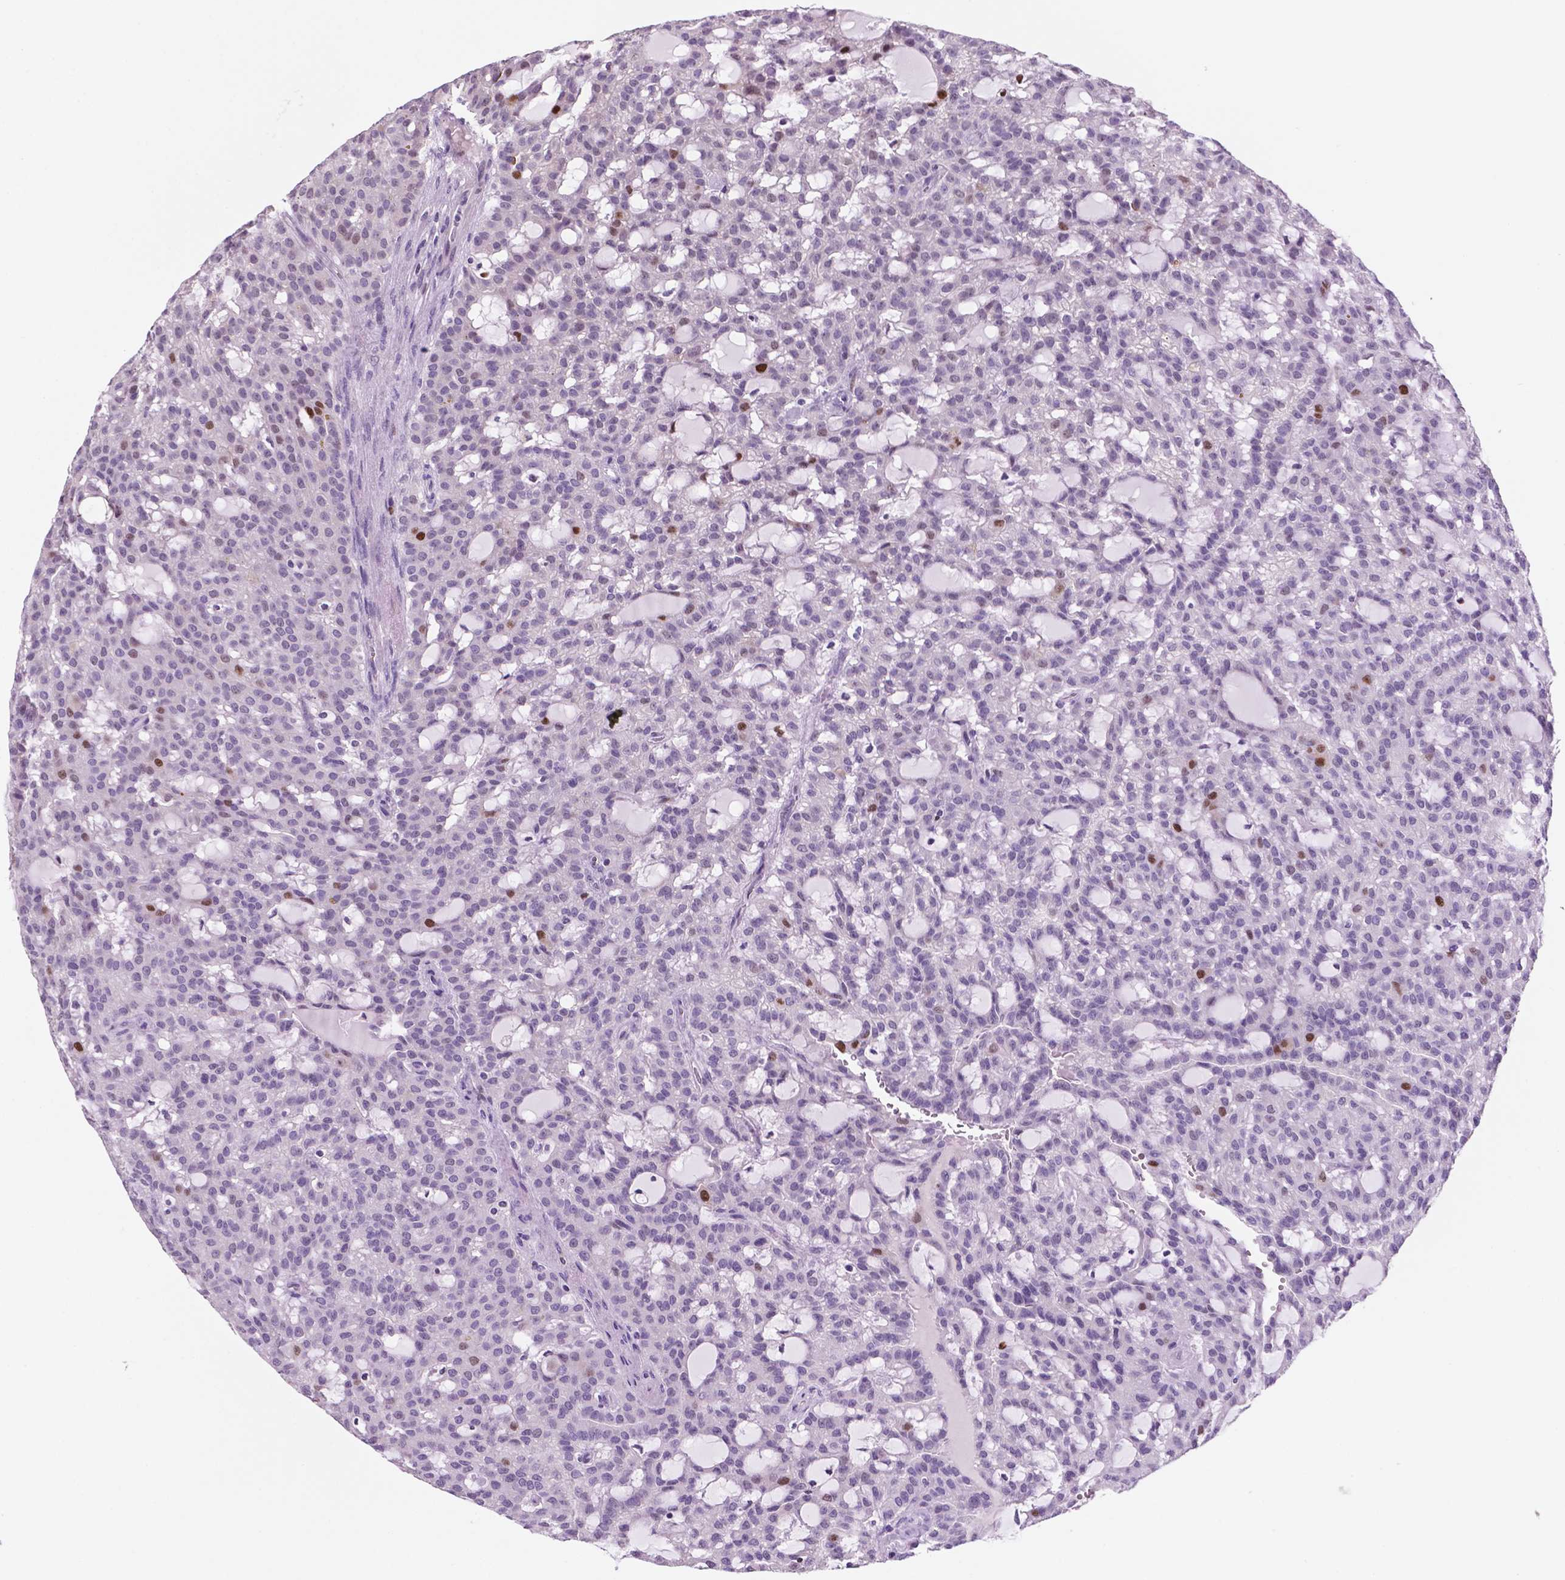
{"staining": {"intensity": "moderate", "quantity": "<25%", "location": "nuclear"}, "tissue": "renal cancer", "cell_type": "Tumor cells", "image_type": "cancer", "snomed": [{"axis": "morphology", "description": "Adenocarcinoma, NOS"}, {"axis": "topography", "description": "Kidney"}], "caption": "A photomicrograph of human renal cancer stained for a protein shows moderate nuclear brown staining in tumor cells. Nuclei are stained in blue.", "gene": "NCAPH2", "patient": {"sex": "male", "age": 63}}